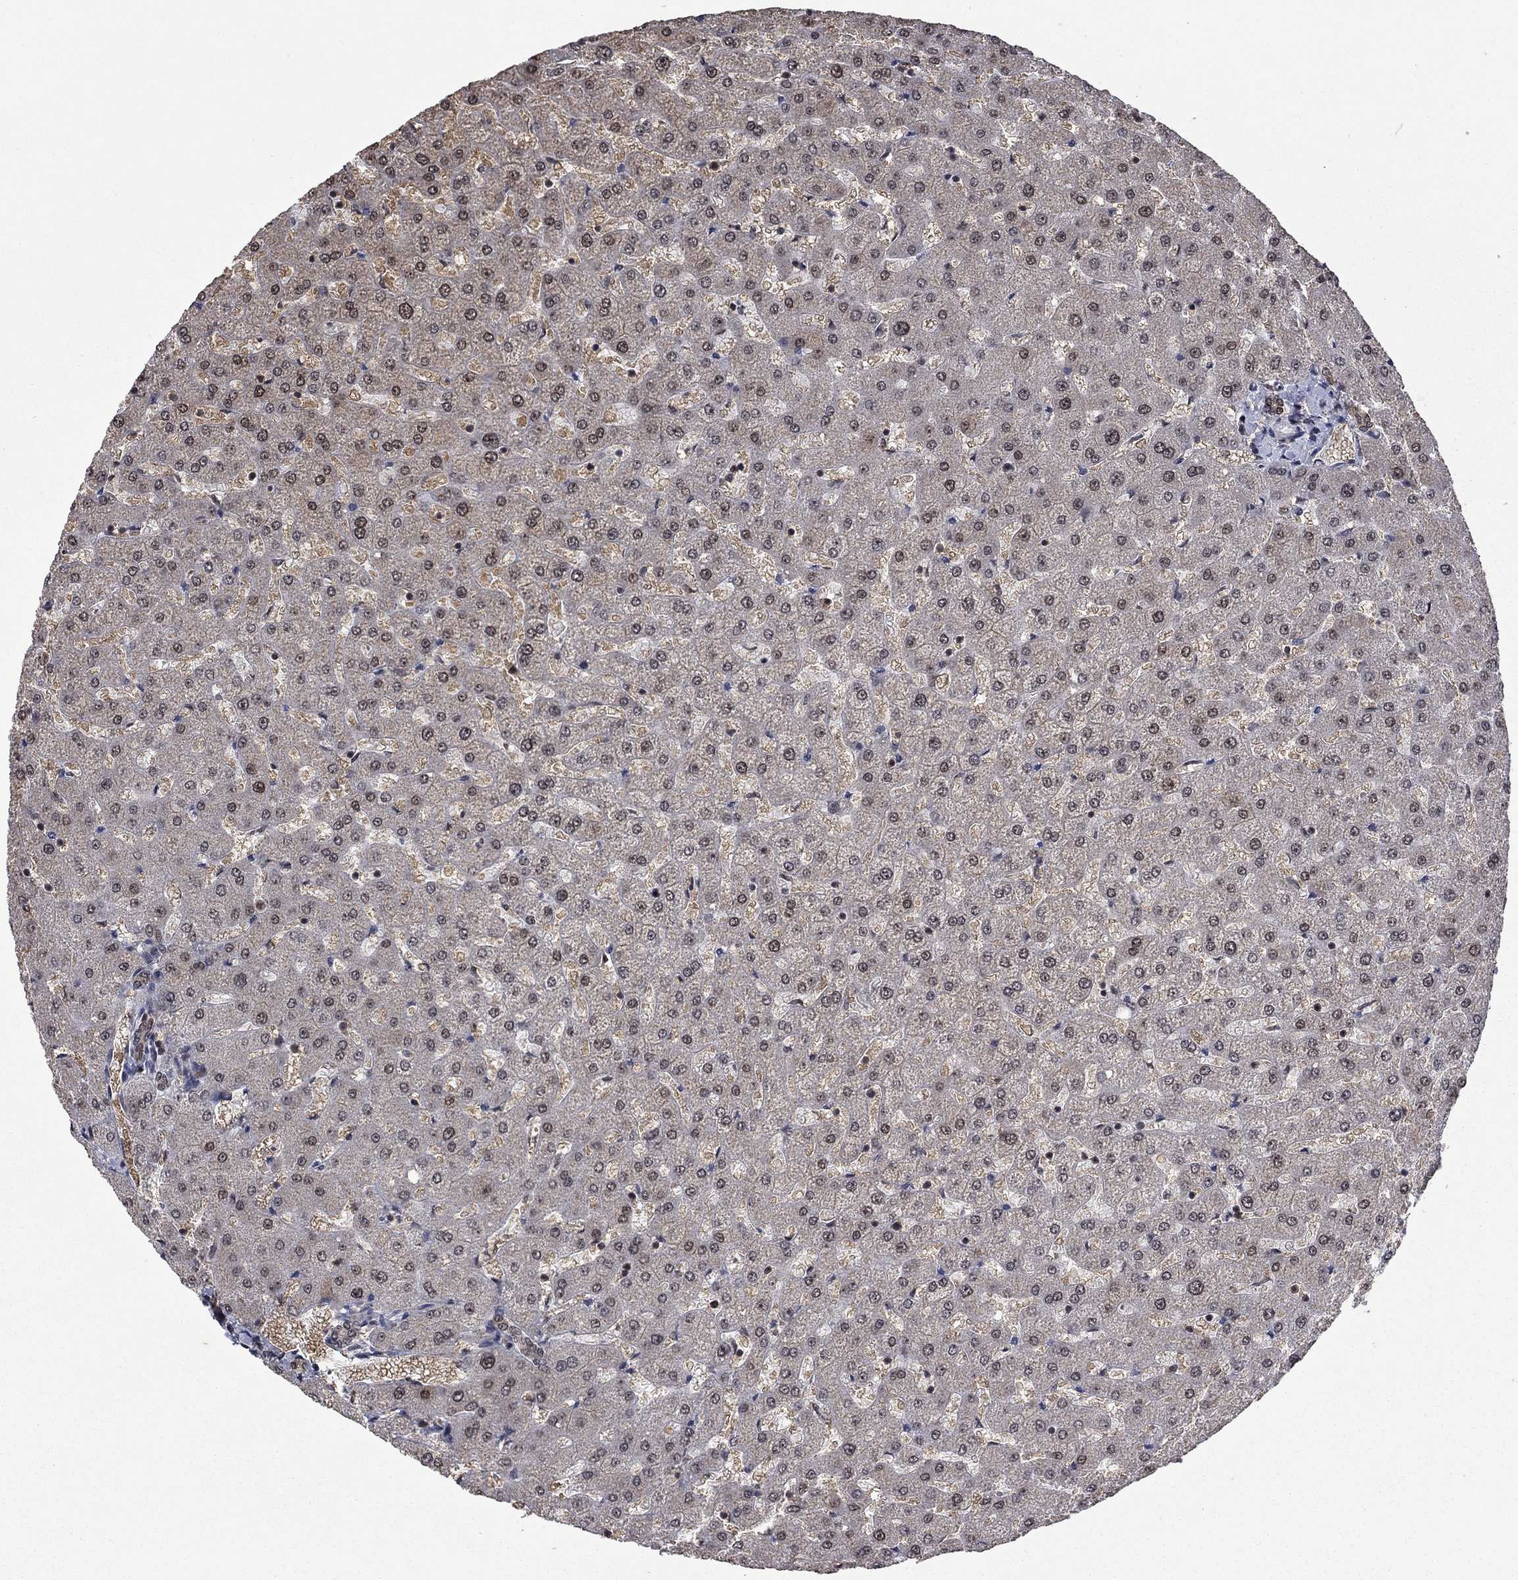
{"staining": {"intensity": "negative", "quantity": "none", "location": "none"}, "tissue": "liver", "cell_type": "Cholangiocytes", "image_type": "normal", "snomed": [{"axis": "morphology", "description": "Normal tissue, NOS"}, {"axis": "topography", "description": "Liver"}], "caption": "This histopathology image is of normal liver stained with IHC to label a protein in brown with the nuclei are counter-stained blue. There is no expression in cholangiocytes.", "gene": "FBLL1", "patient": {"sex": "female", "age": 50}}